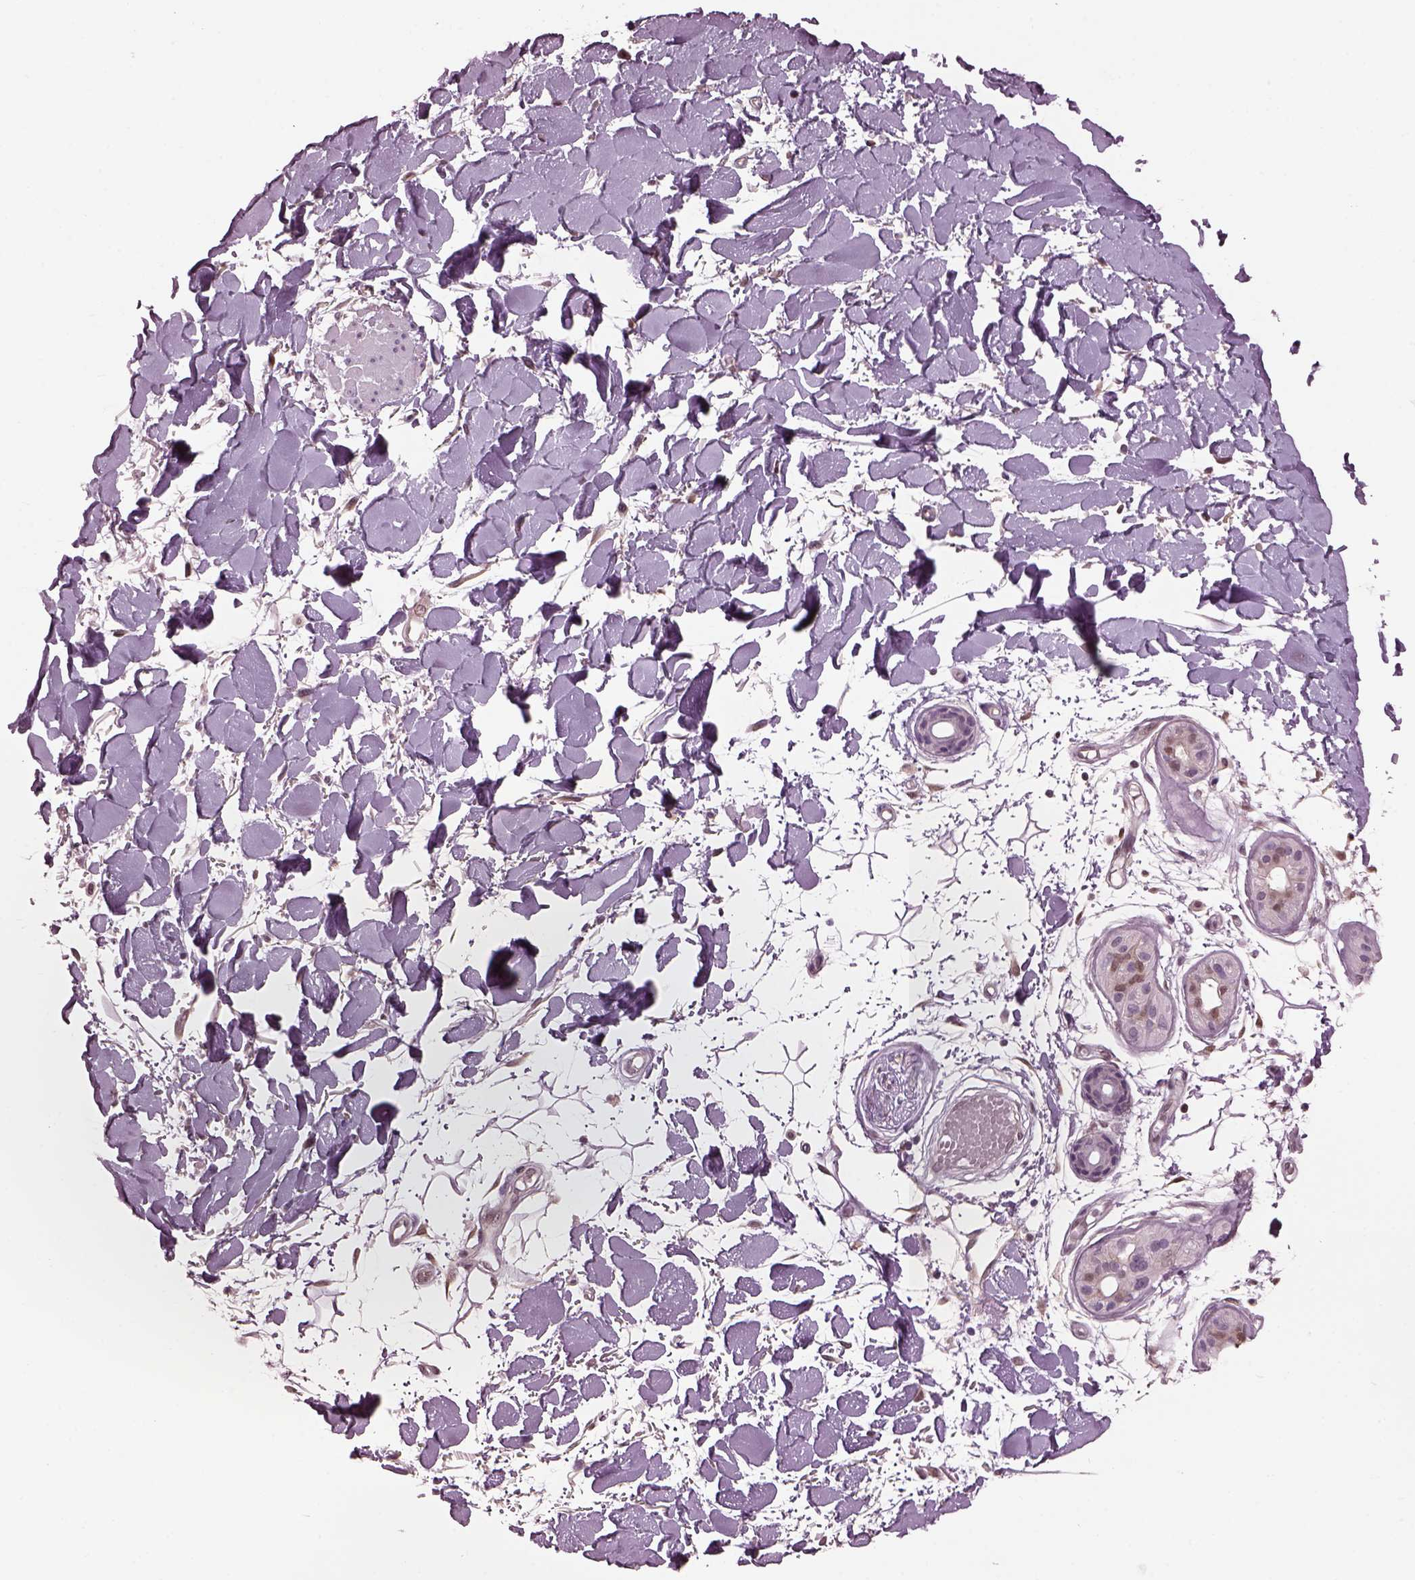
{"staining": {"intensity": "weak", "quantity": "<25%", "location": "nuclear"}, "tissue": "skin cancer", "cell_type": "Tumor cells", "image_type": "cancer", "snomed": [{"axis": "morphology", "description": "Squamous cell carcinoma, NOS"}, {"axis": "topography", "description": "Skin"}, {"axis": "topography", "description": "Vulva"}], "caption": "The micrograph demonstrates no staining of tumor cells in squamous cell carcinoma (skin).", "gene": "SRI", "patient": {"sex": "female", "age": 75}}